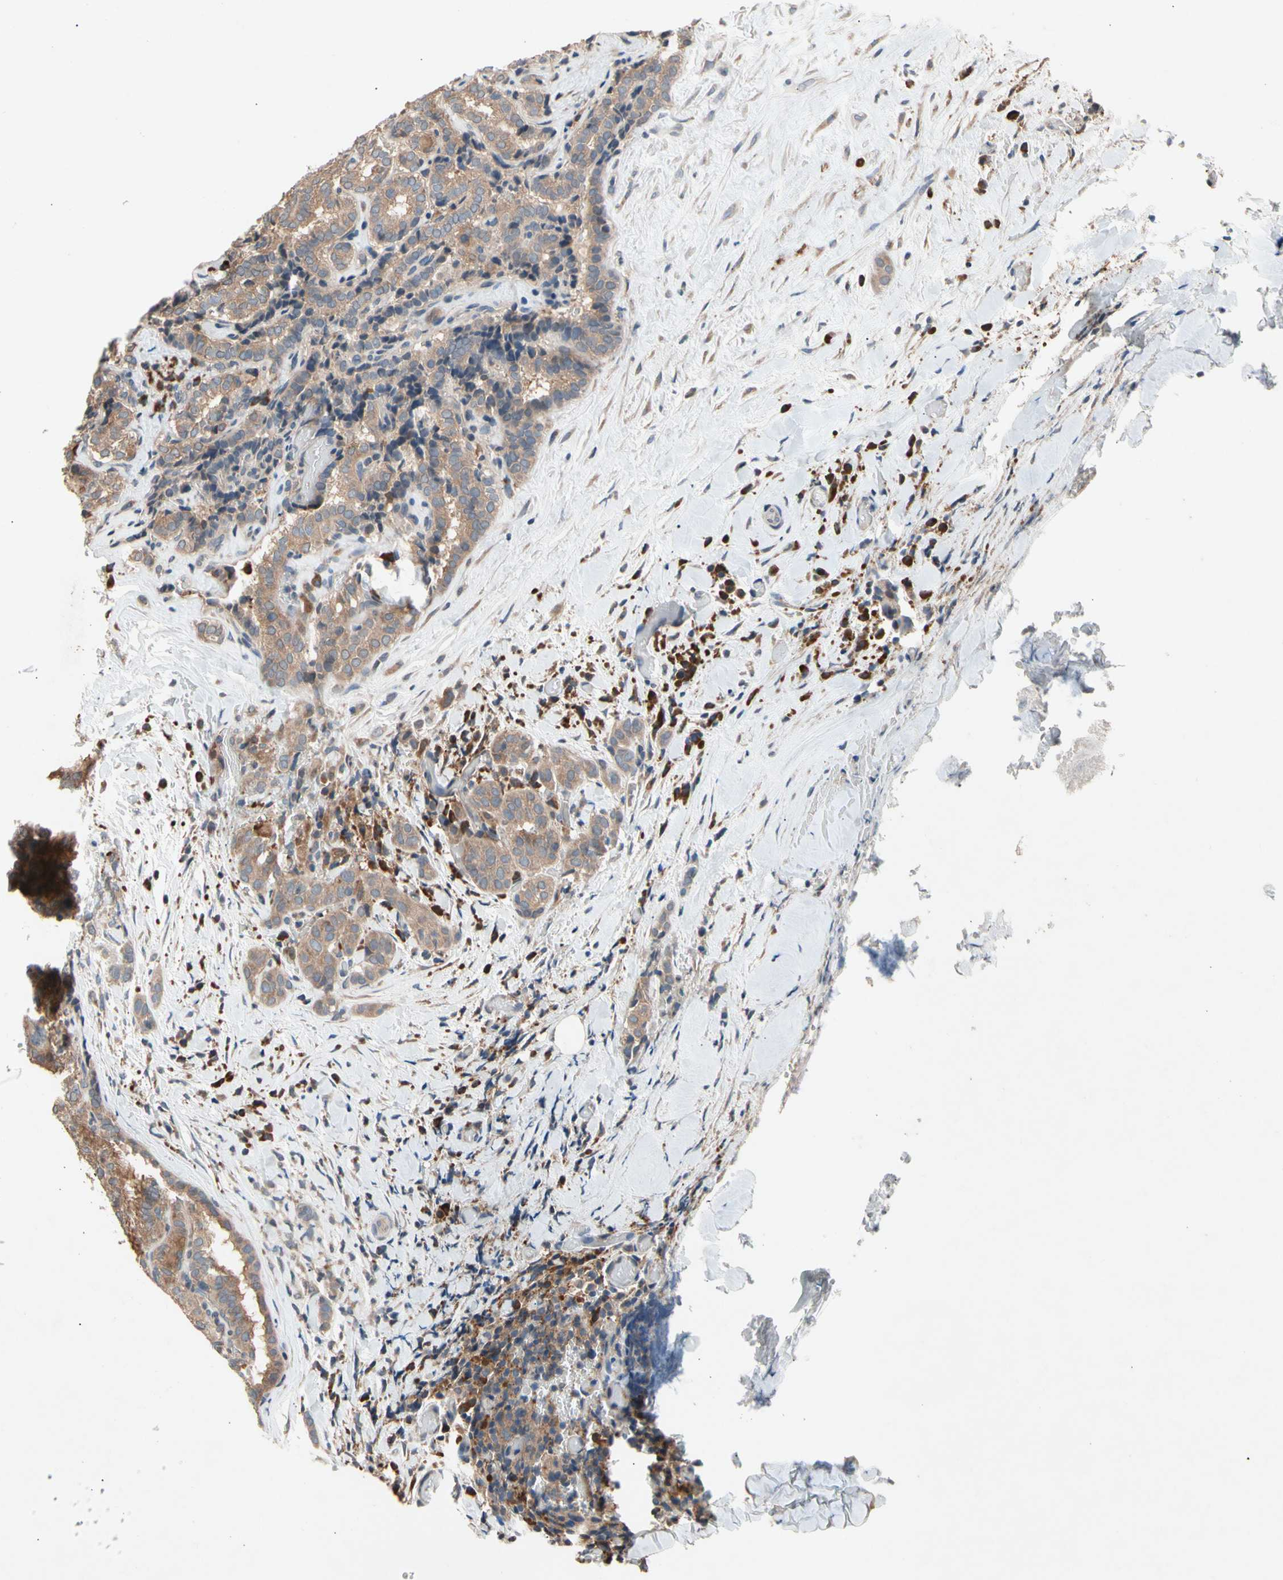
{"staining": {"intensity": "moderate", "quantity": ">75%", "location": "cytoplasmic/membranous"}, "tissue": "thyroid cancer", "cell_type": "Tumor cells", "image_type": "cancer", "snomed": [{"axis": "morphology", "description": "Normal tissue, NOS"}, {"axis": "morphology", "description": "Papillary adenocarcinoma, NOS"}, {"axis": "topography", "description": "Thyroid gland"}], "caption": "This micrograph shows thyroid cancer stained with immunohistochemistry (IHC) to label a protein in brown. The cytoplasmic/membranous of tumor cells show moderate positivity for the protein. Nuclei are counter-stained blue.", "gene": "PRDX4", "patient": {"sex": "female", "age": 30}}